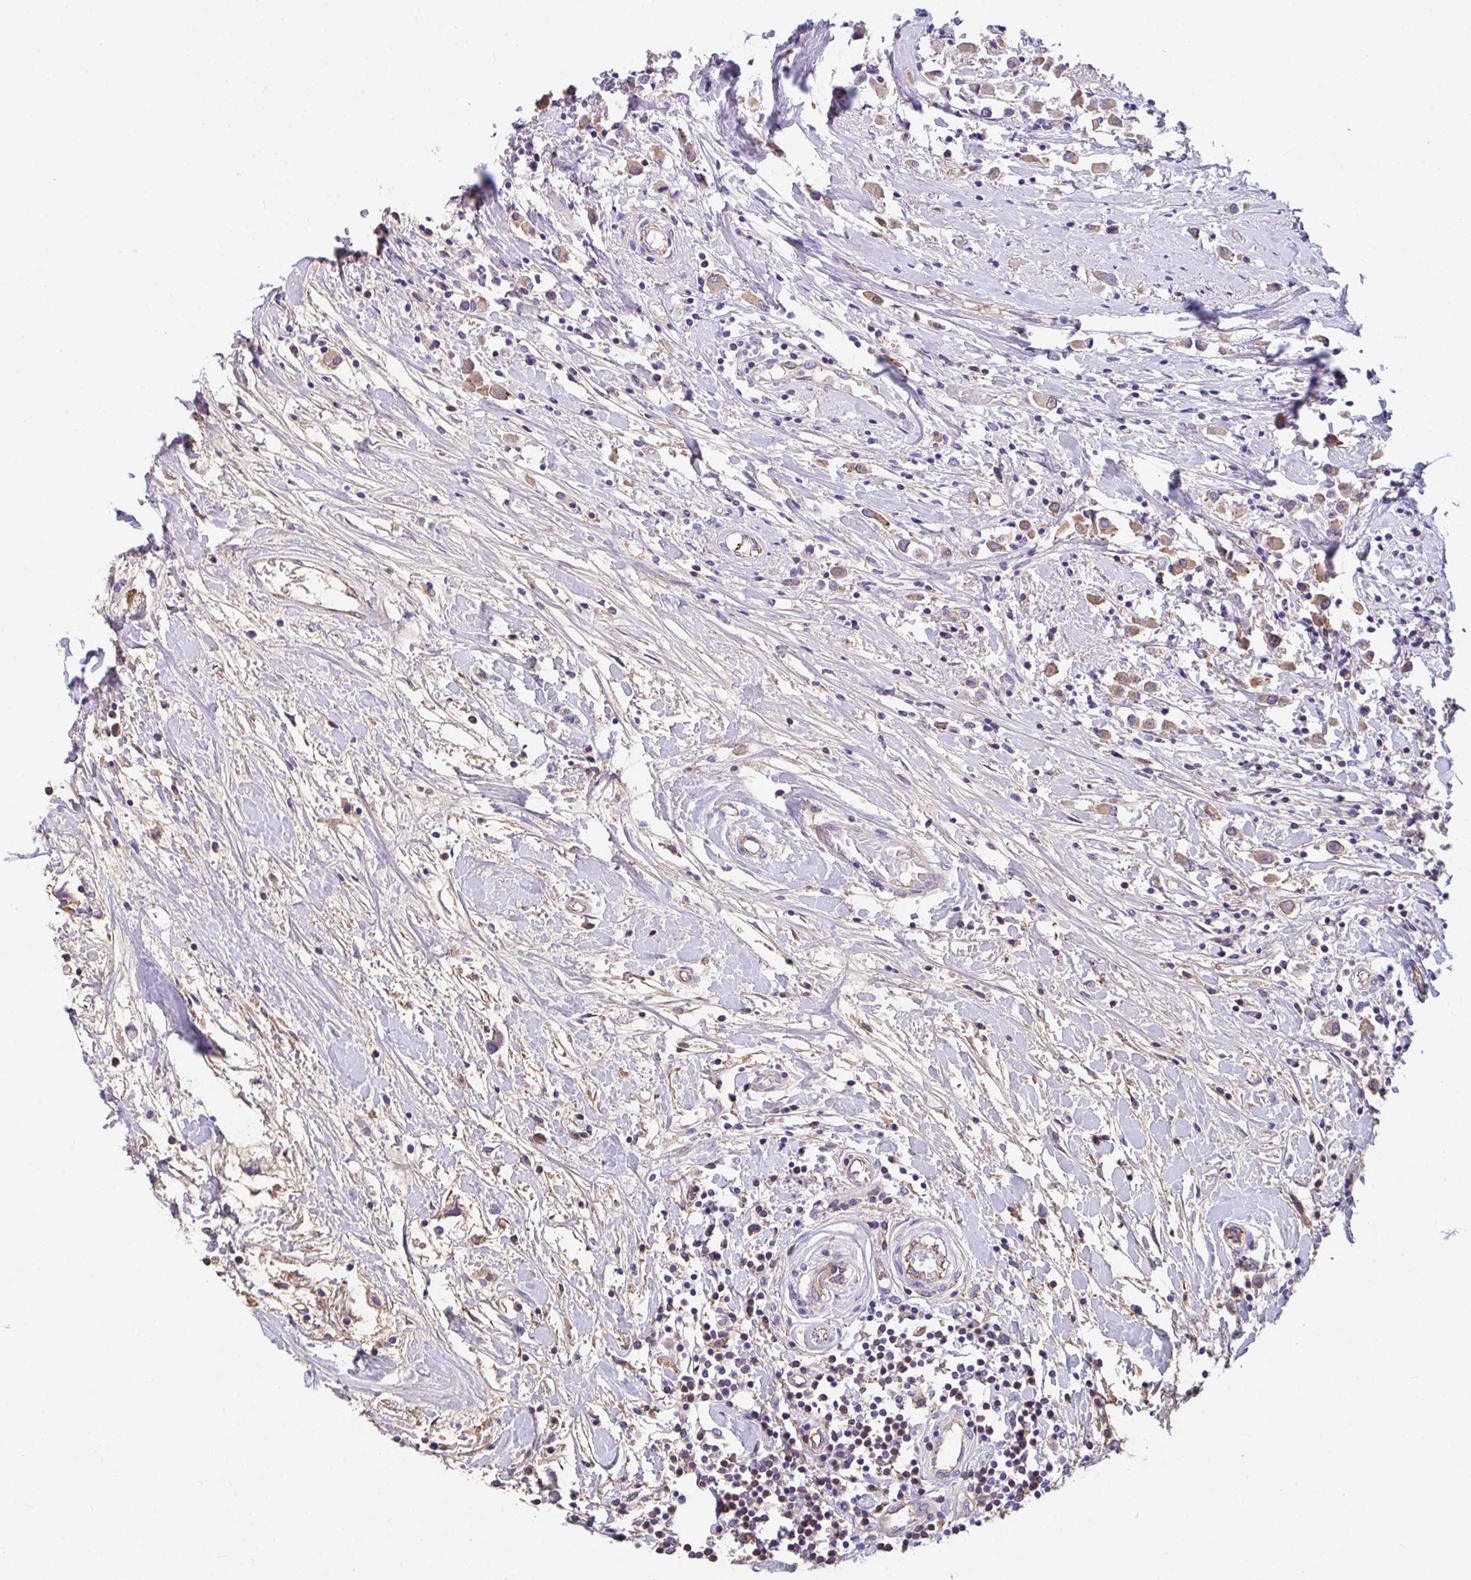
{"staining": {"intensity": "moderate", "quantity": ">75%", "location": "cytoplasmic/membranous"}, "tissue": "breast cancer", "cell_type": "Tumor cells", "image_type": "cancer", "snomed": [{"axis": "morphology", "description": "Duct carcinoma"}, {"axis": "topography", "description": "Breast"}], "caption": "A brown stain highlights moderate cytoplasmic/membranous positivity of a protein in breast cancer tumor cells. The protein of interest is stained brown, and the nuclei are stained in blue (DAB IHC with brightfield microscopy, high magnification).", "gene": "ZNF813", "patient": {"sex": "female", "age": 61}}